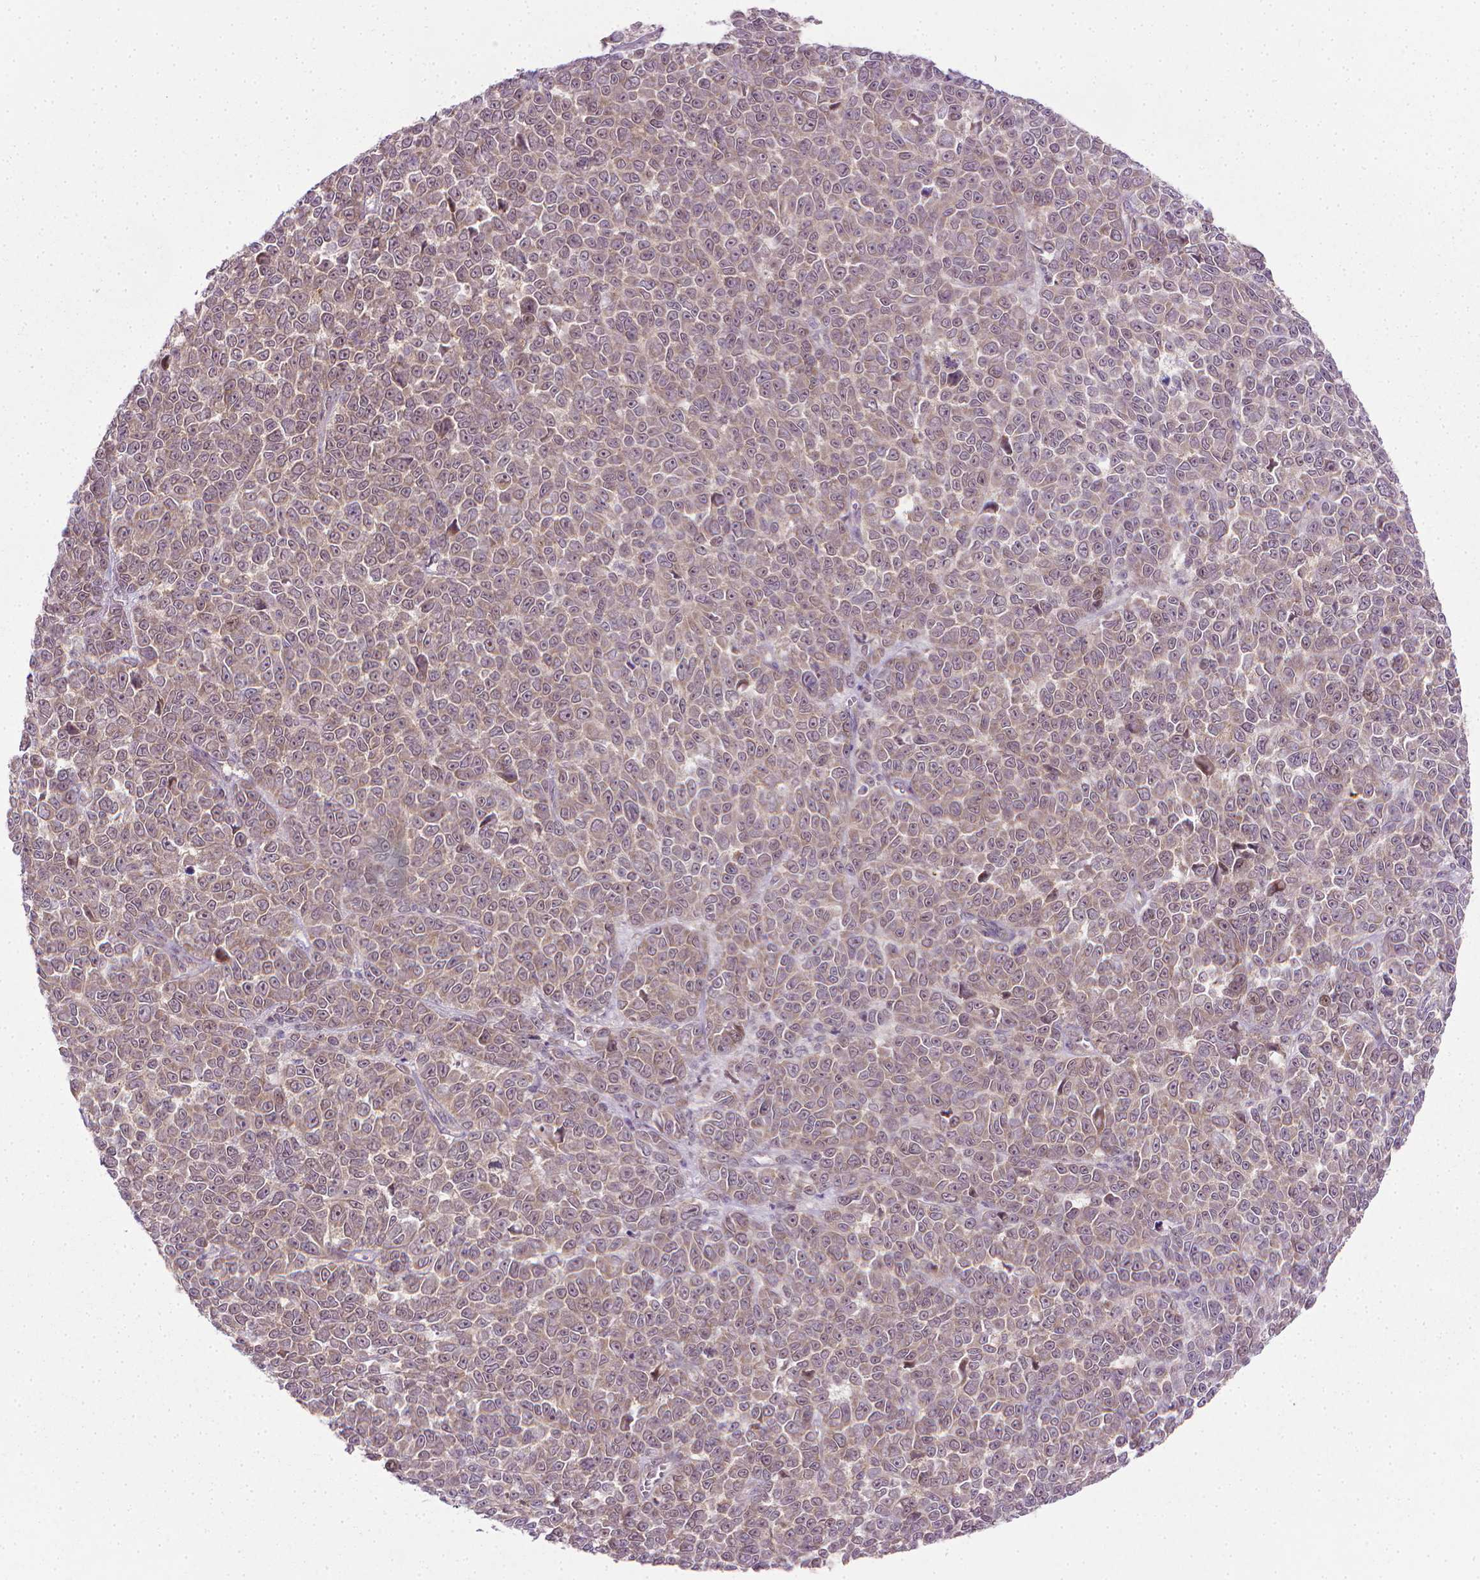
{"staining": {"intensity": "weak", "quantity": "25%-75%", "location": "cytoplasmic/membranous"}, "tissue": "melanoma", "cell_type": "Tumor cells", "image_type": "cancer", "snomed": [{"axis": "morphology", "description": "Malignant melanoma, NOS"}, {"axis": "topography", "description": "Skin"}], "caption": "There is low levels of weak cytoplasmic/membranous expression in tumor cells of melanoma, as demonstrated by immunohistochemical staining (brown color).", "gene": "PRAG1", "patient": {"sex": "female", "age": 95}}